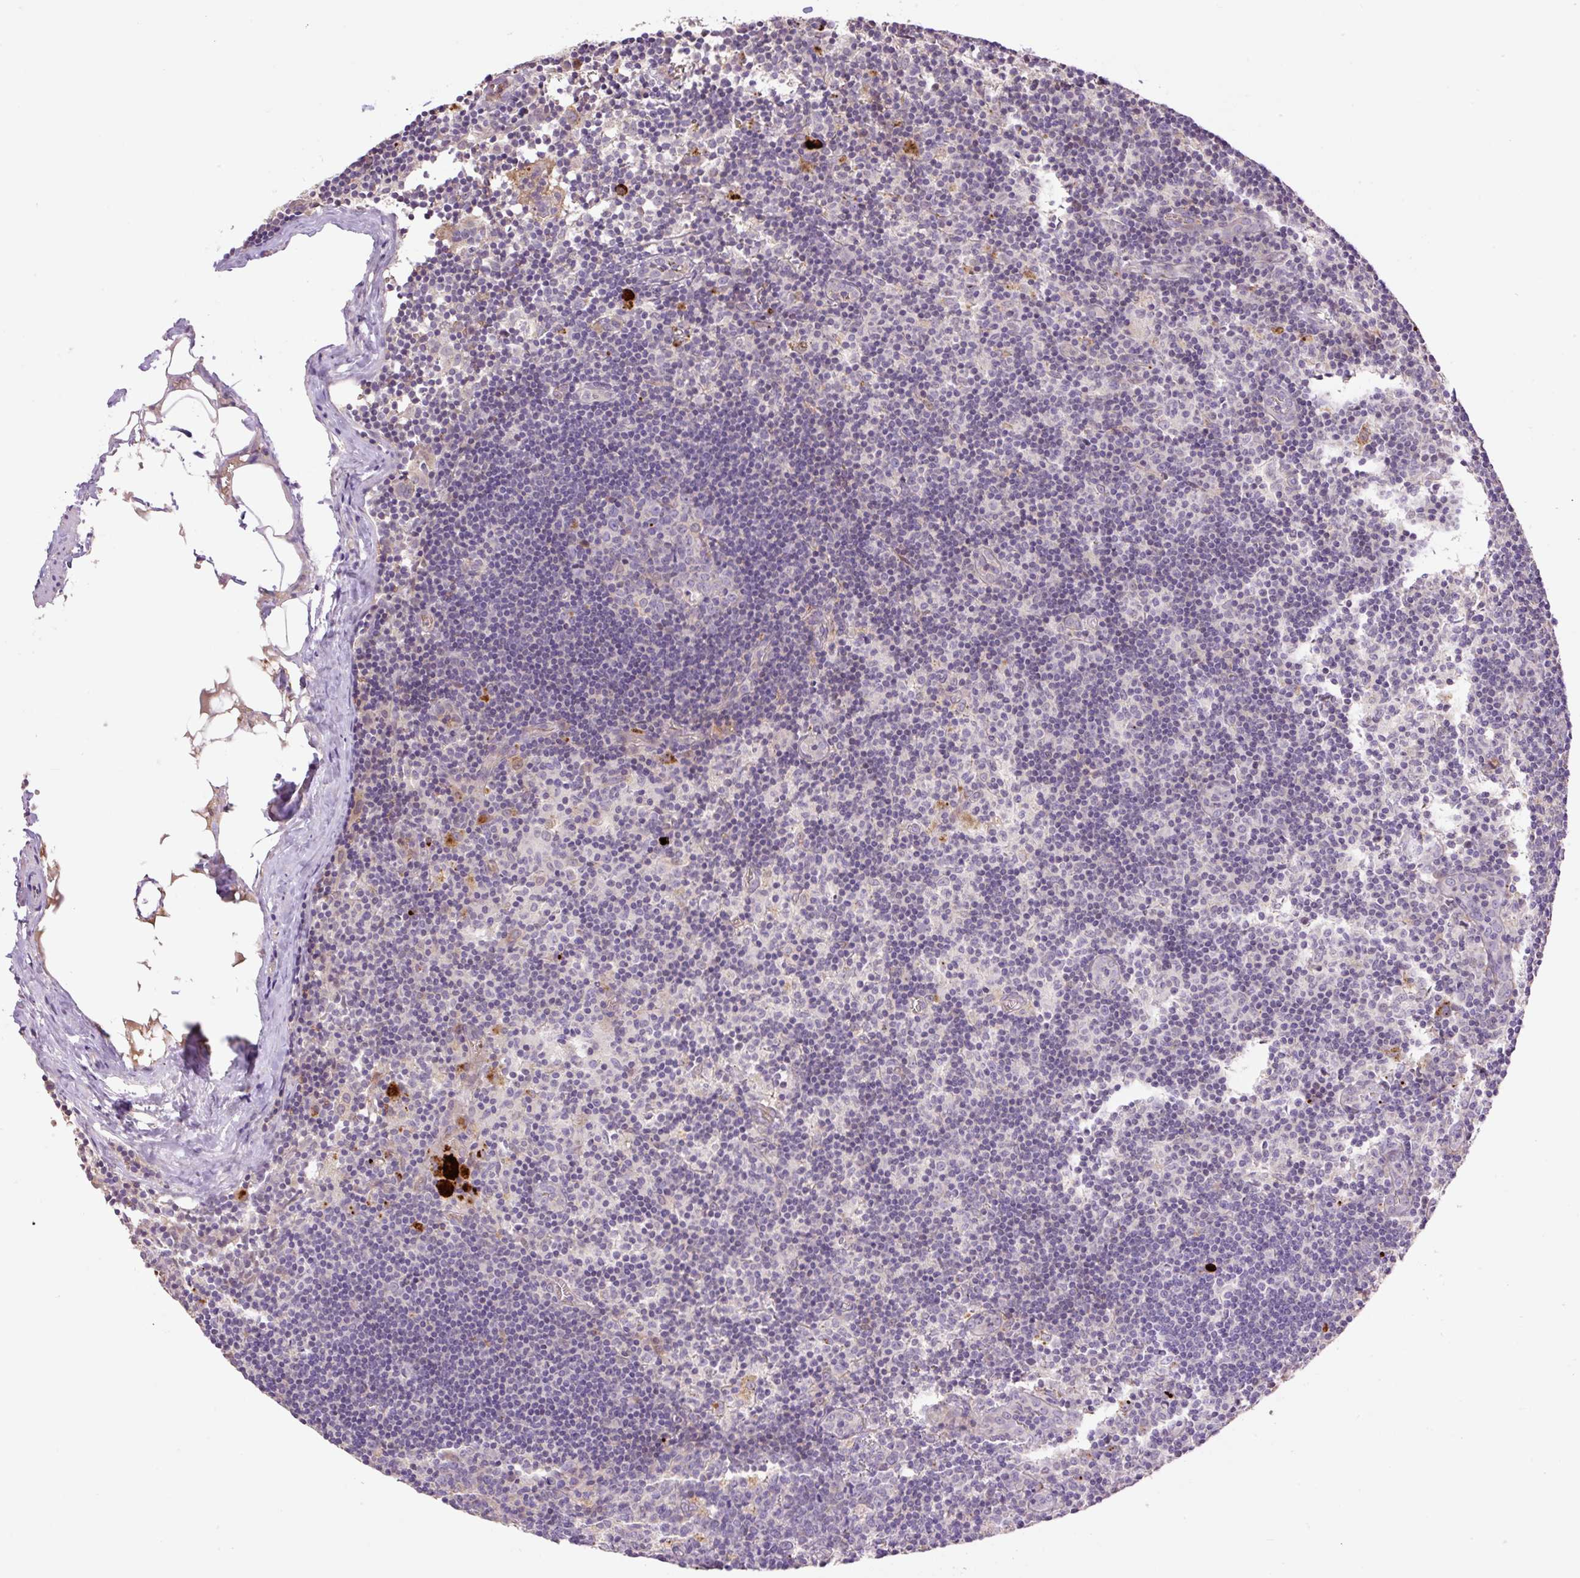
{"staining": {"intensity": "negative", "quantity": "none", "location": "none"}, "tissue": "lymph node", "cell_type": "Germinal center cells", "image_type": "normal", "snomed": [{"axis": "morphology", "description": "Normal tissue, NOS"}, {"axis": "topography", "description": "Lymph node"}], "caption": "This is an IHC micrograph of normal lymph node. There is no staining in germinal center cells.", "gene": "HABP4", "patient": {"sex": "female", "age": 45}}